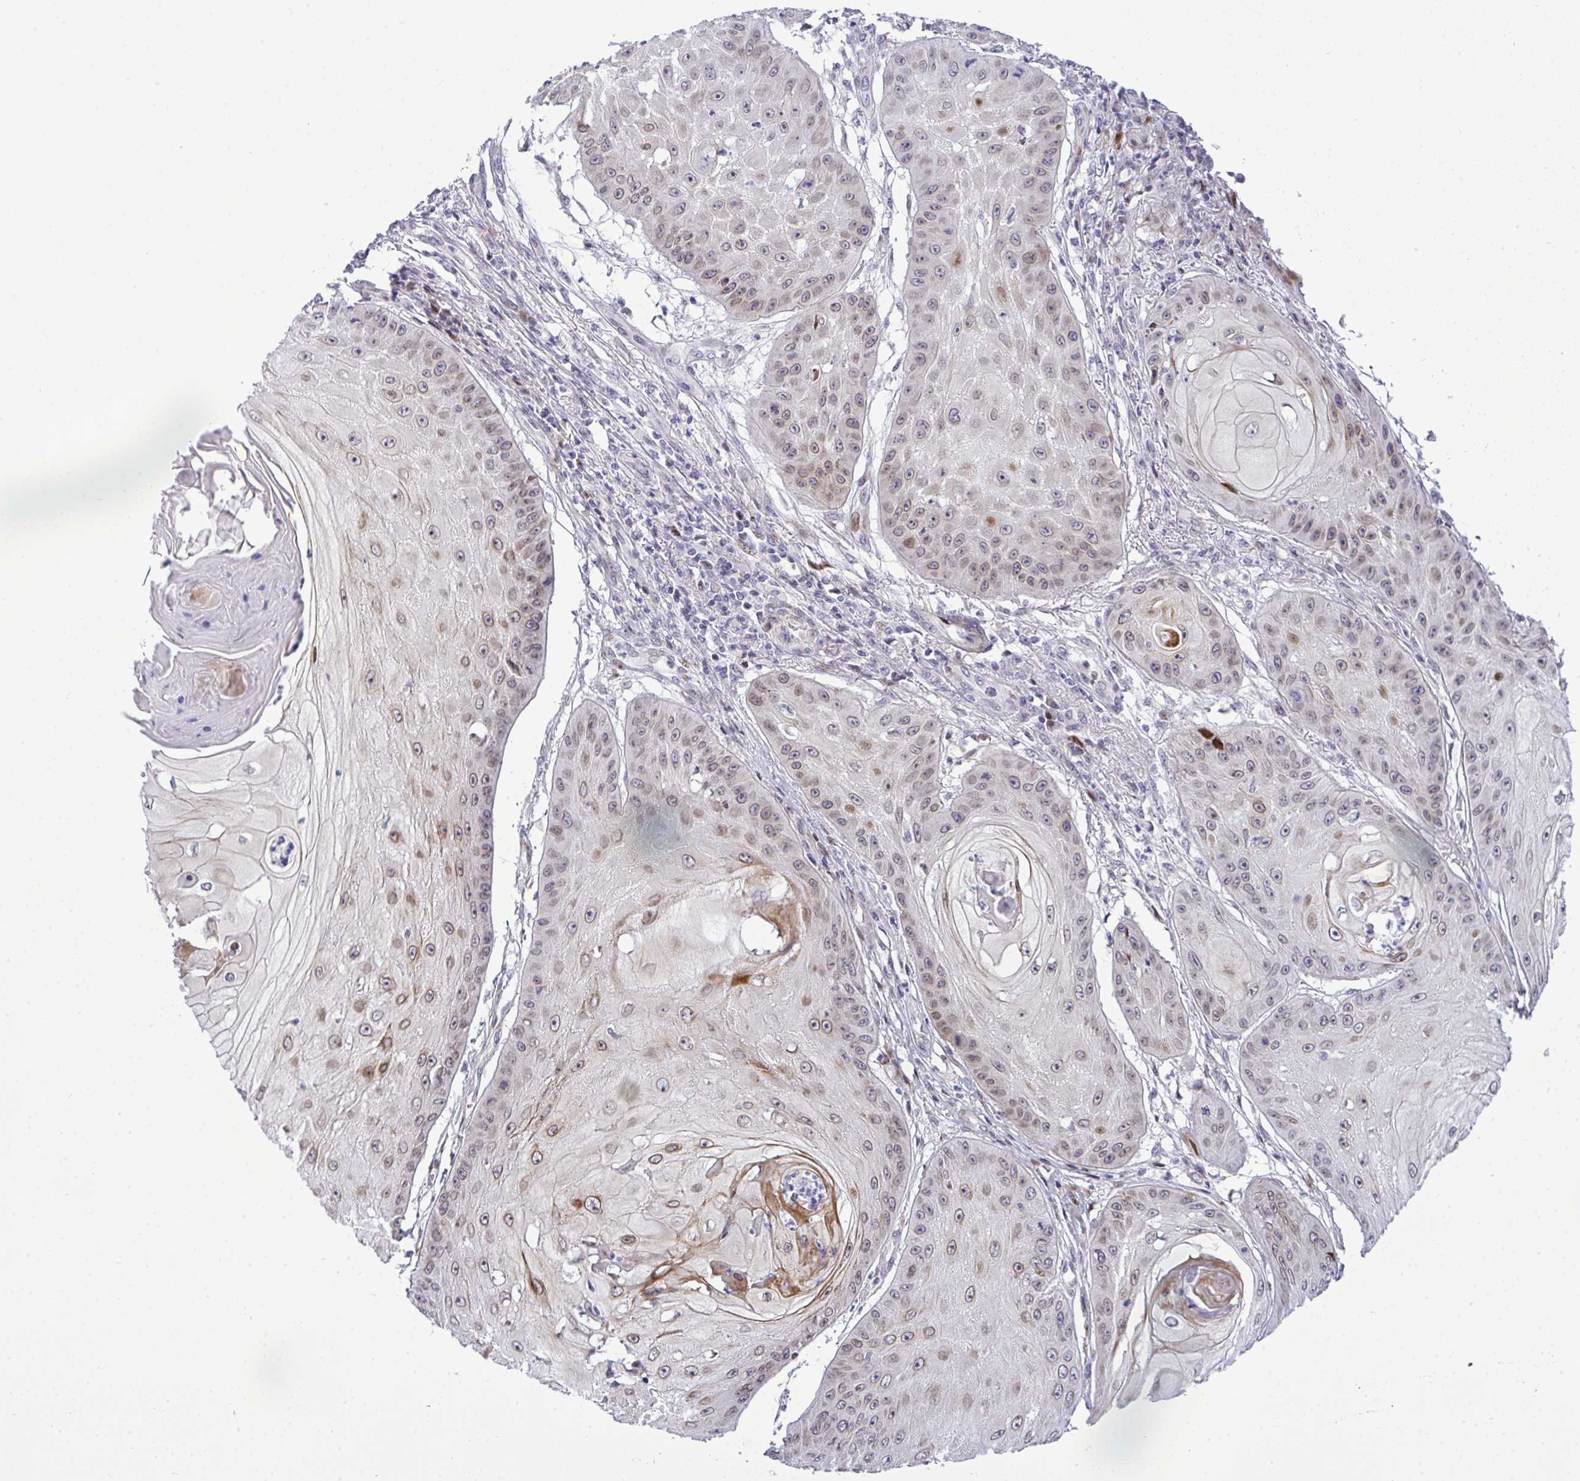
{"staining": {"intensity": "weak", "quantity": ">75%", "location": "cytoplasmic/membranous"}, "tissue": "skin cancer", "cell_type": "Tumor cells", "image_type": "cancer", "snomed": [{"axis": "morphology", "description": "Squamous cell carcinoma, NOS"}, {"axis": "topography", "description": "Skin"}], "caption": "Immunohistochemistry (IHC) staining of skin cancer, which displays low levels of weak cytoplasmic/membranous staining in approximately >75% of tumor cells indicating weak cytoplasmic/membranous protein expression. The staining was performed using DAB (brown) for protein detection and nuclei were counterstained in hematoxylin (blue).", "gene": "CASTOR2", "patient": {"sex": "male", "age": 70}}